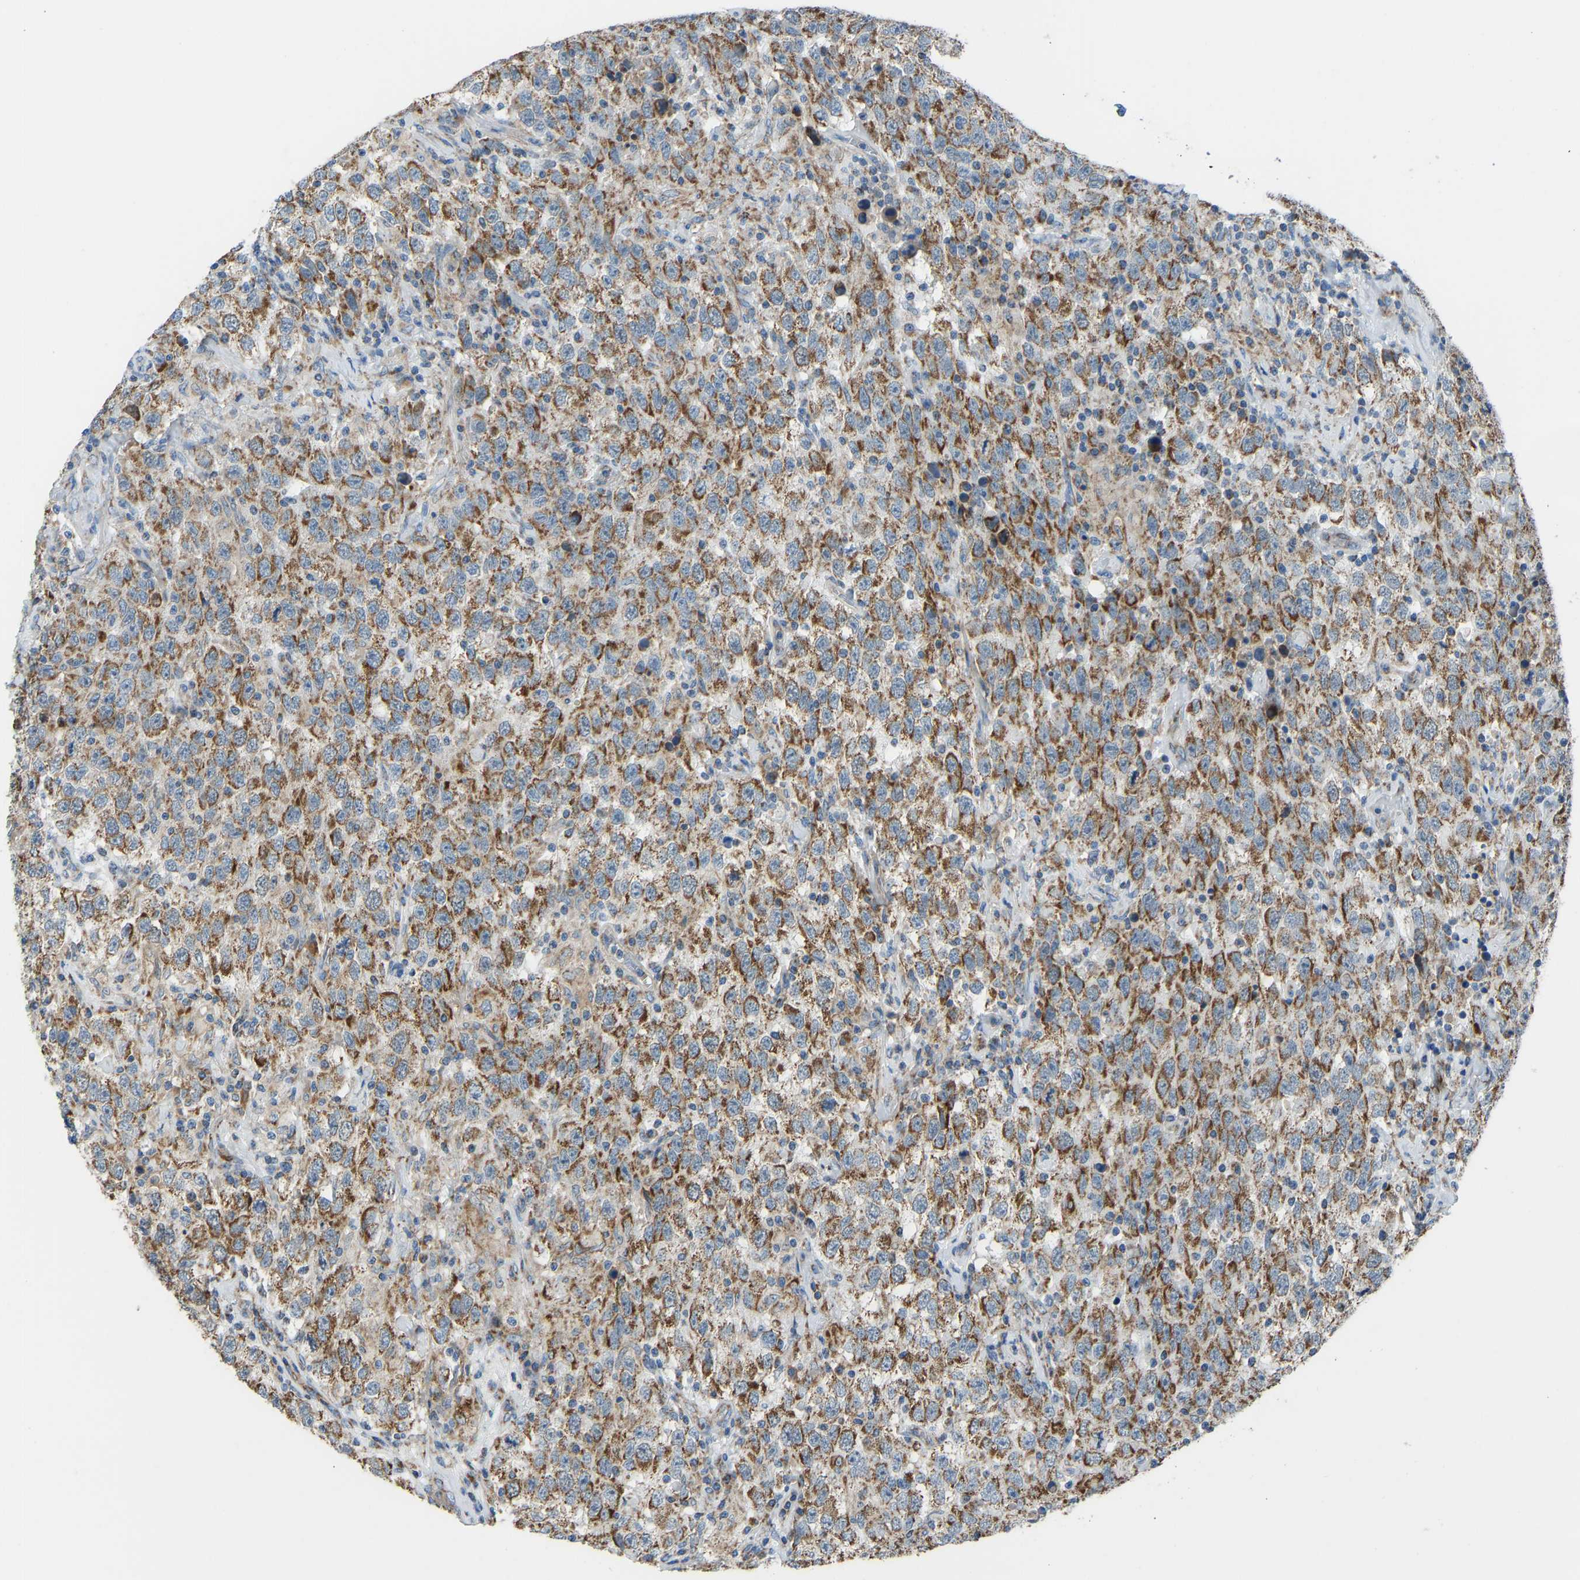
{"staining": {"intensity": "moderate", "quantity": ">75%", "location": "cytoplasmic/membranous"}, "tissue": "testis cancer", "cell_type": "Tumor cells", "image_type": "cancer", "snomed": [{"axis": "morphology", "description": "Seminoma, NOS"}, {"axis": "topography", "description": "Testis"}], "caption": "Testis cancer (seminoma) stained with IHC demonstrates moderate cytoplasmic/membranous expression in about >75% of tumor cells.", "gene": "SMIM20", "patient": {"sex": "male", "age": 41}}